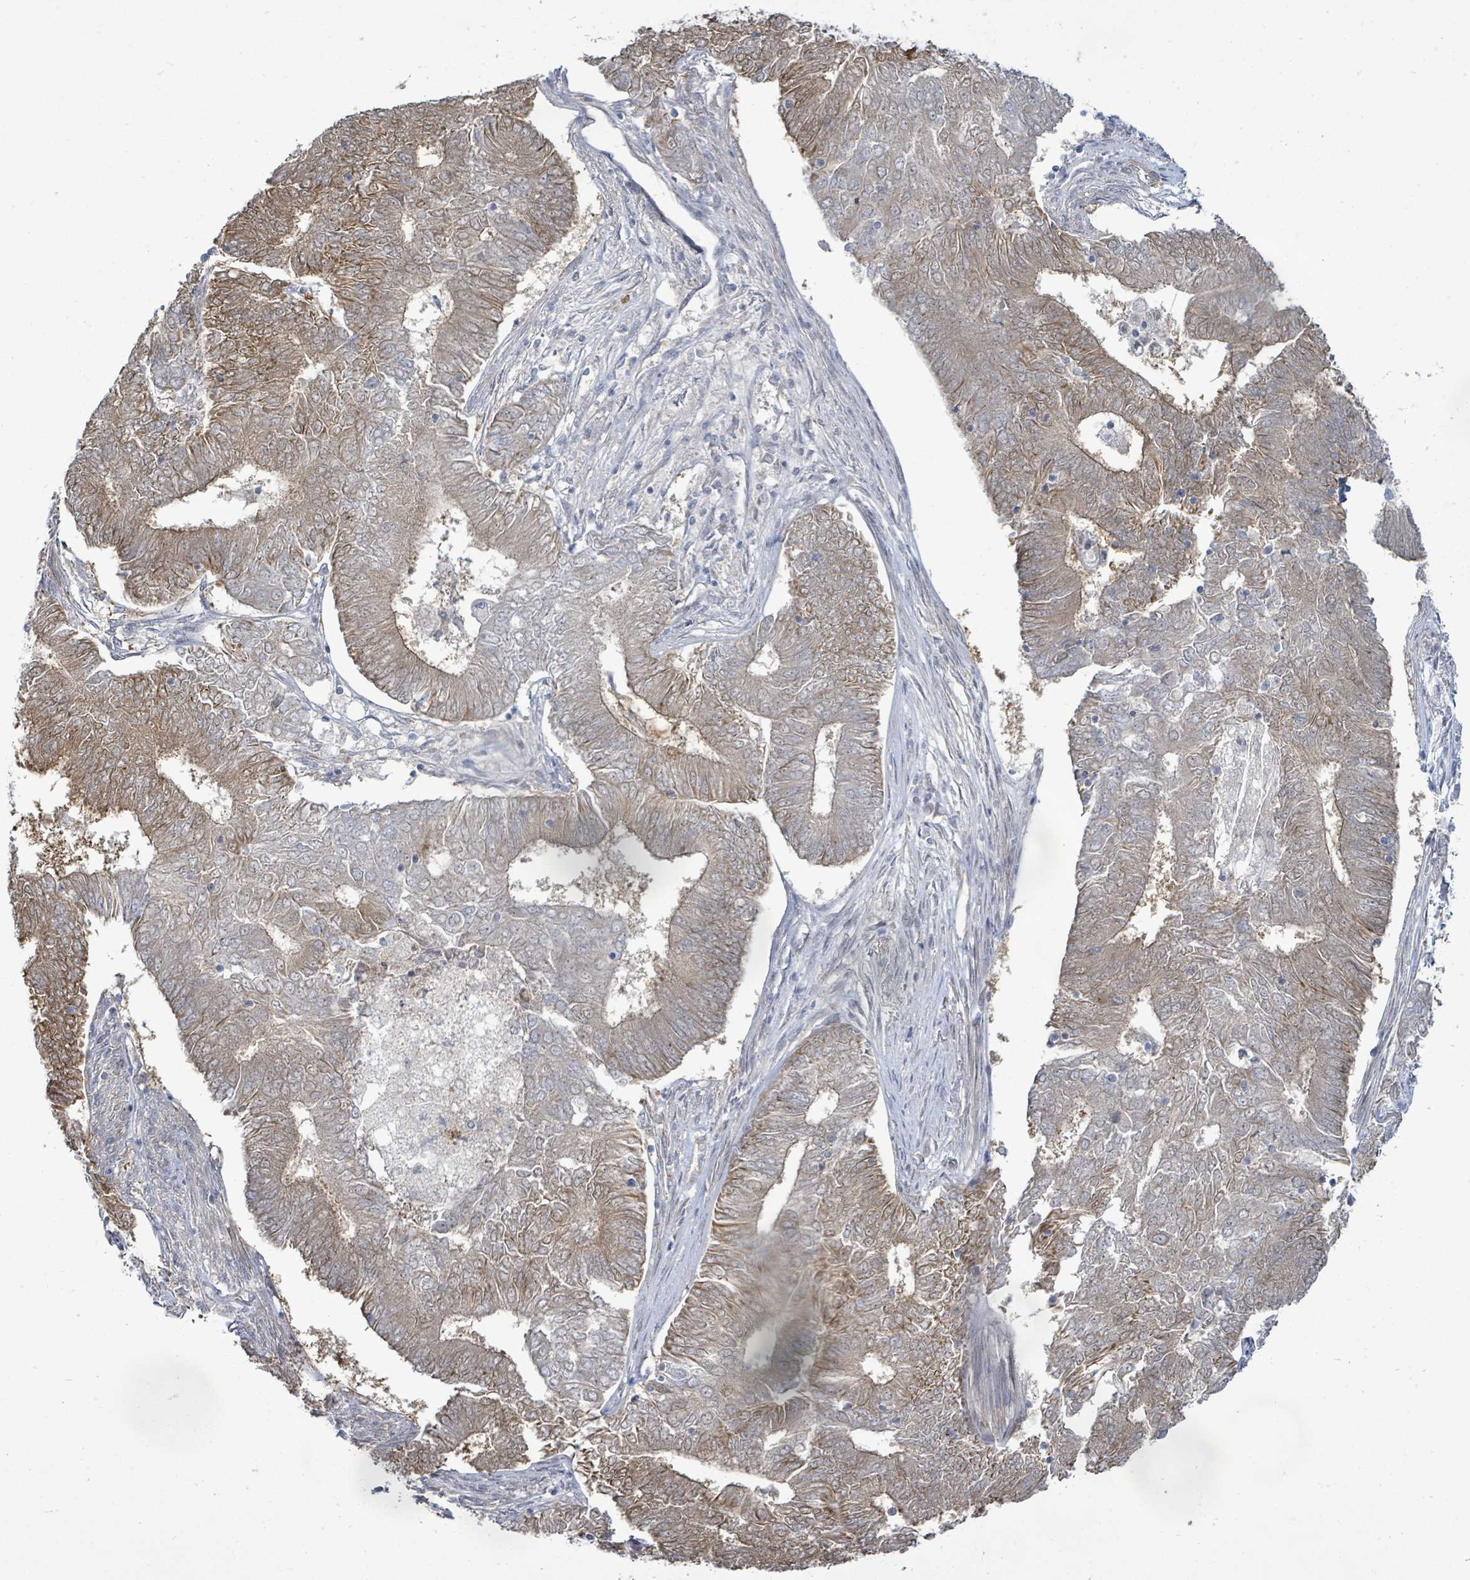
{"staining": {"intensity": "moderate", "quantity": "25%-75%", "location": "cytoplasmic/membranous"}, "tissue": "endometrial cancer", "cell_type": "Tumor cells", "image_type": "cancer", "snomed": [{"axis": "morphology", "description": "Adenocarcinoma, NOS"}, {"axis": "topography", "description": "Endometrium"}], "caption": "This image shows IHC staining of endometrial cancer (adenocarcinoma), with medium moderate cytoplasmic/membranous positivity in approximately 25%-75% of tumor cells.", "gene": "KBTBD11", "patient": {"sex": "female", "age": 62}}